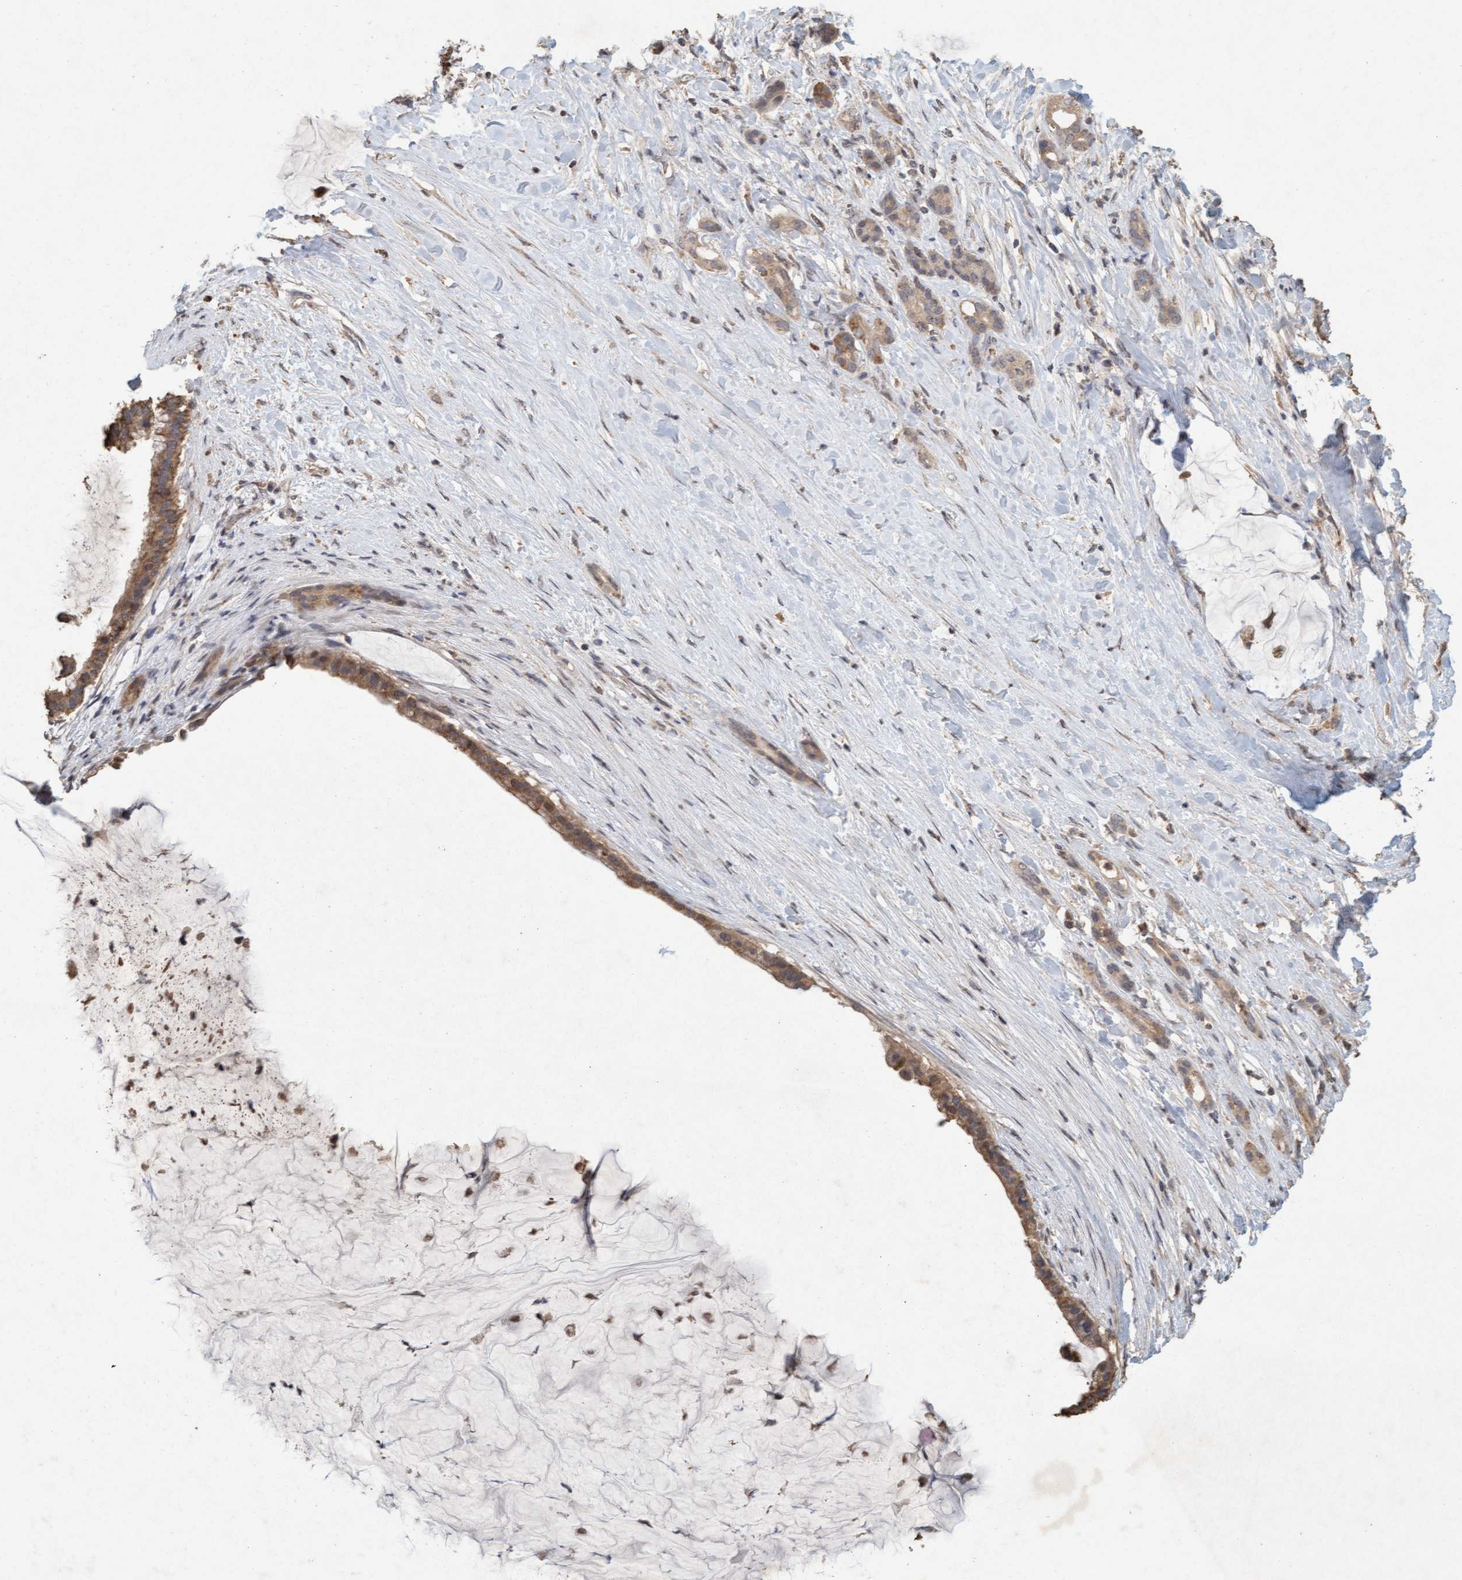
{"staining": {"intensity": "moderate", "quantity": ">75%", "location": "cytoplasmic/membranous"}, "tissue": "pancreatic cancer", "cell_type": "Tumor cells", "image_type": "cancer", "snomed": [{"axis": "morphology", "description": "Adenocarcinoma, NOS"}, {"axis": "topography", "description": "Pancreas"}], "caption": "This is an image of immunohistochemistry staining of pancreatic cancer (adenocarcinoma), which shows moderate staining in the cytoplasmic/membranous of tumor cells.", "gene": "VSIG8", "patient": {"sex": "male", "age": 41}}